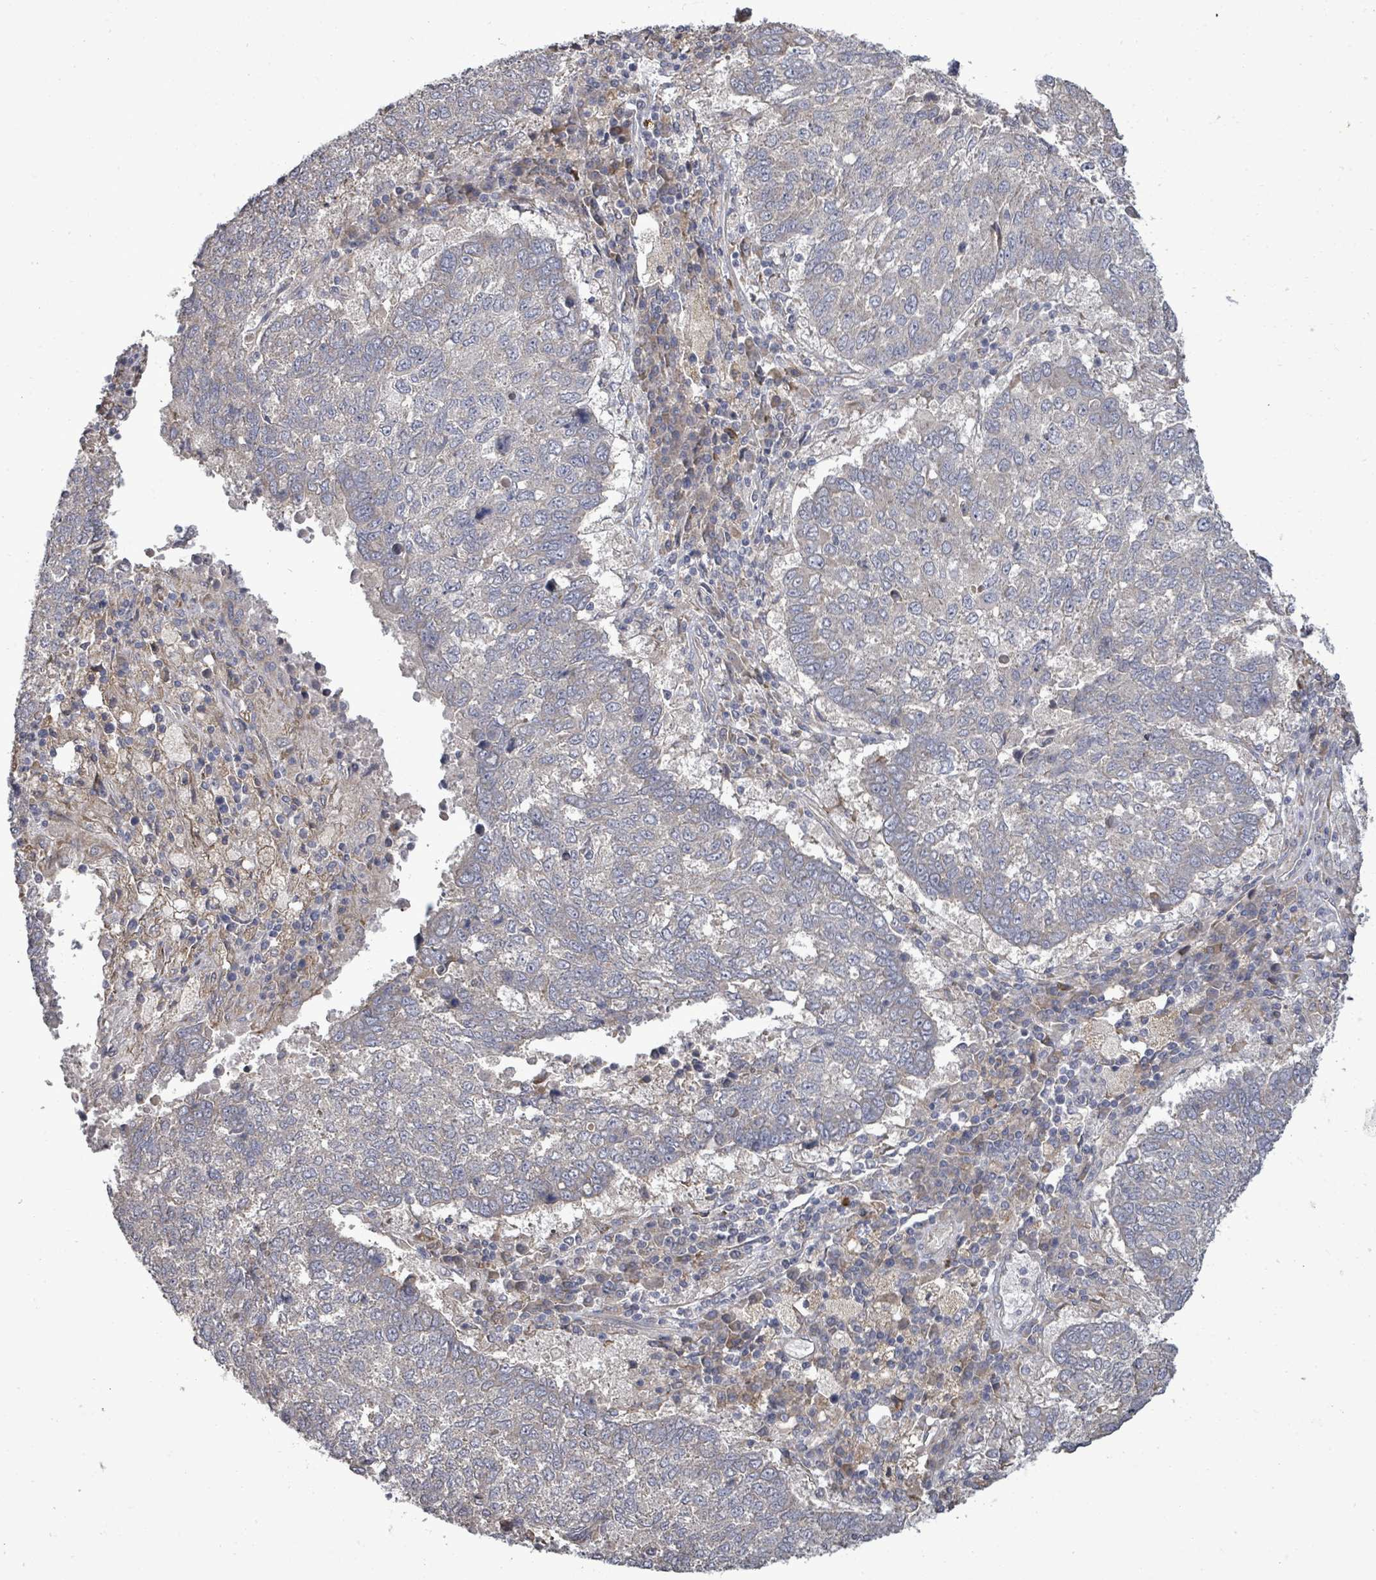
{"staining": {"intensity": "negative", "quantity": "none", "location": "none"}, "tissue": "lung cancer", "cell_type": "Tumor cells", "image_type": "cancer", "snomed": [{"axis": "morphology", "description": "Squamous cell carcinoma, NOS"}, {"axis": "topography", "description": "Lung"}], "caption": "Micrograph shows no significant protein positivity in tumor cells of lung cancer (squamous cell carcinoma).", "gene": "POMGNT2", "patient": {"sex": "male", "age": 73}}